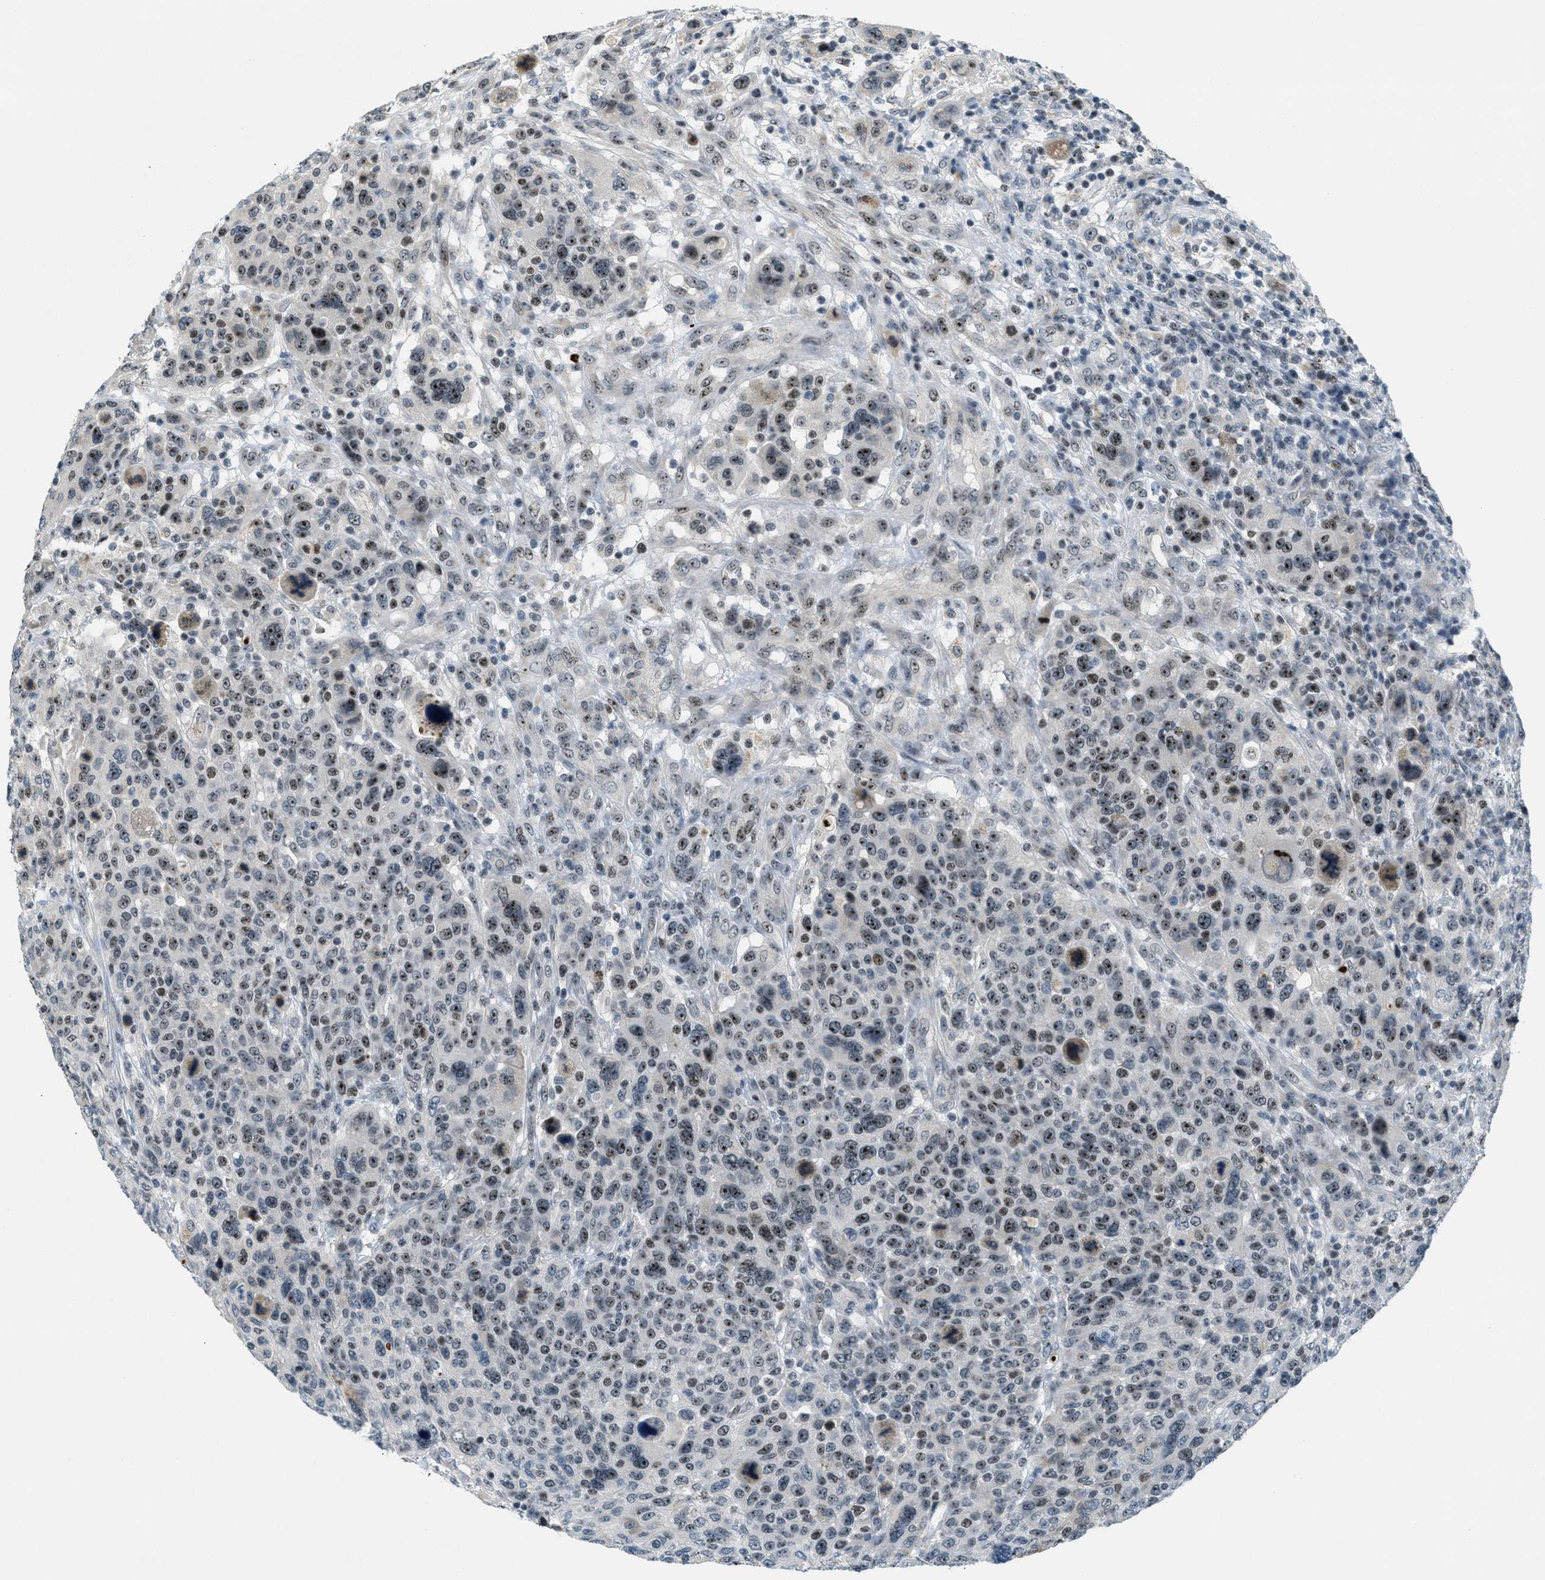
{"staining": {"intensity": "moderate", "quantity": ">75%", "location": "nuclear"}, "tissue": "breast cancer", "cell_type": "Tumor cells", "image_type": "cancer", "snomed": [{"axis": "morphology", "description": "Duct carcinoma"}, {"axis": "topography", "description": "Breast"}], "caption": "A brown stain highlights moderate nuclear expression of a protein in infiltrating ductal carcinoma (breast) tumor cells. Ihc stains the protein of interest in brown and the nuclei are stained blue.", "gene": "DDX47", "patient": {"sex": "female", "age": 37}}